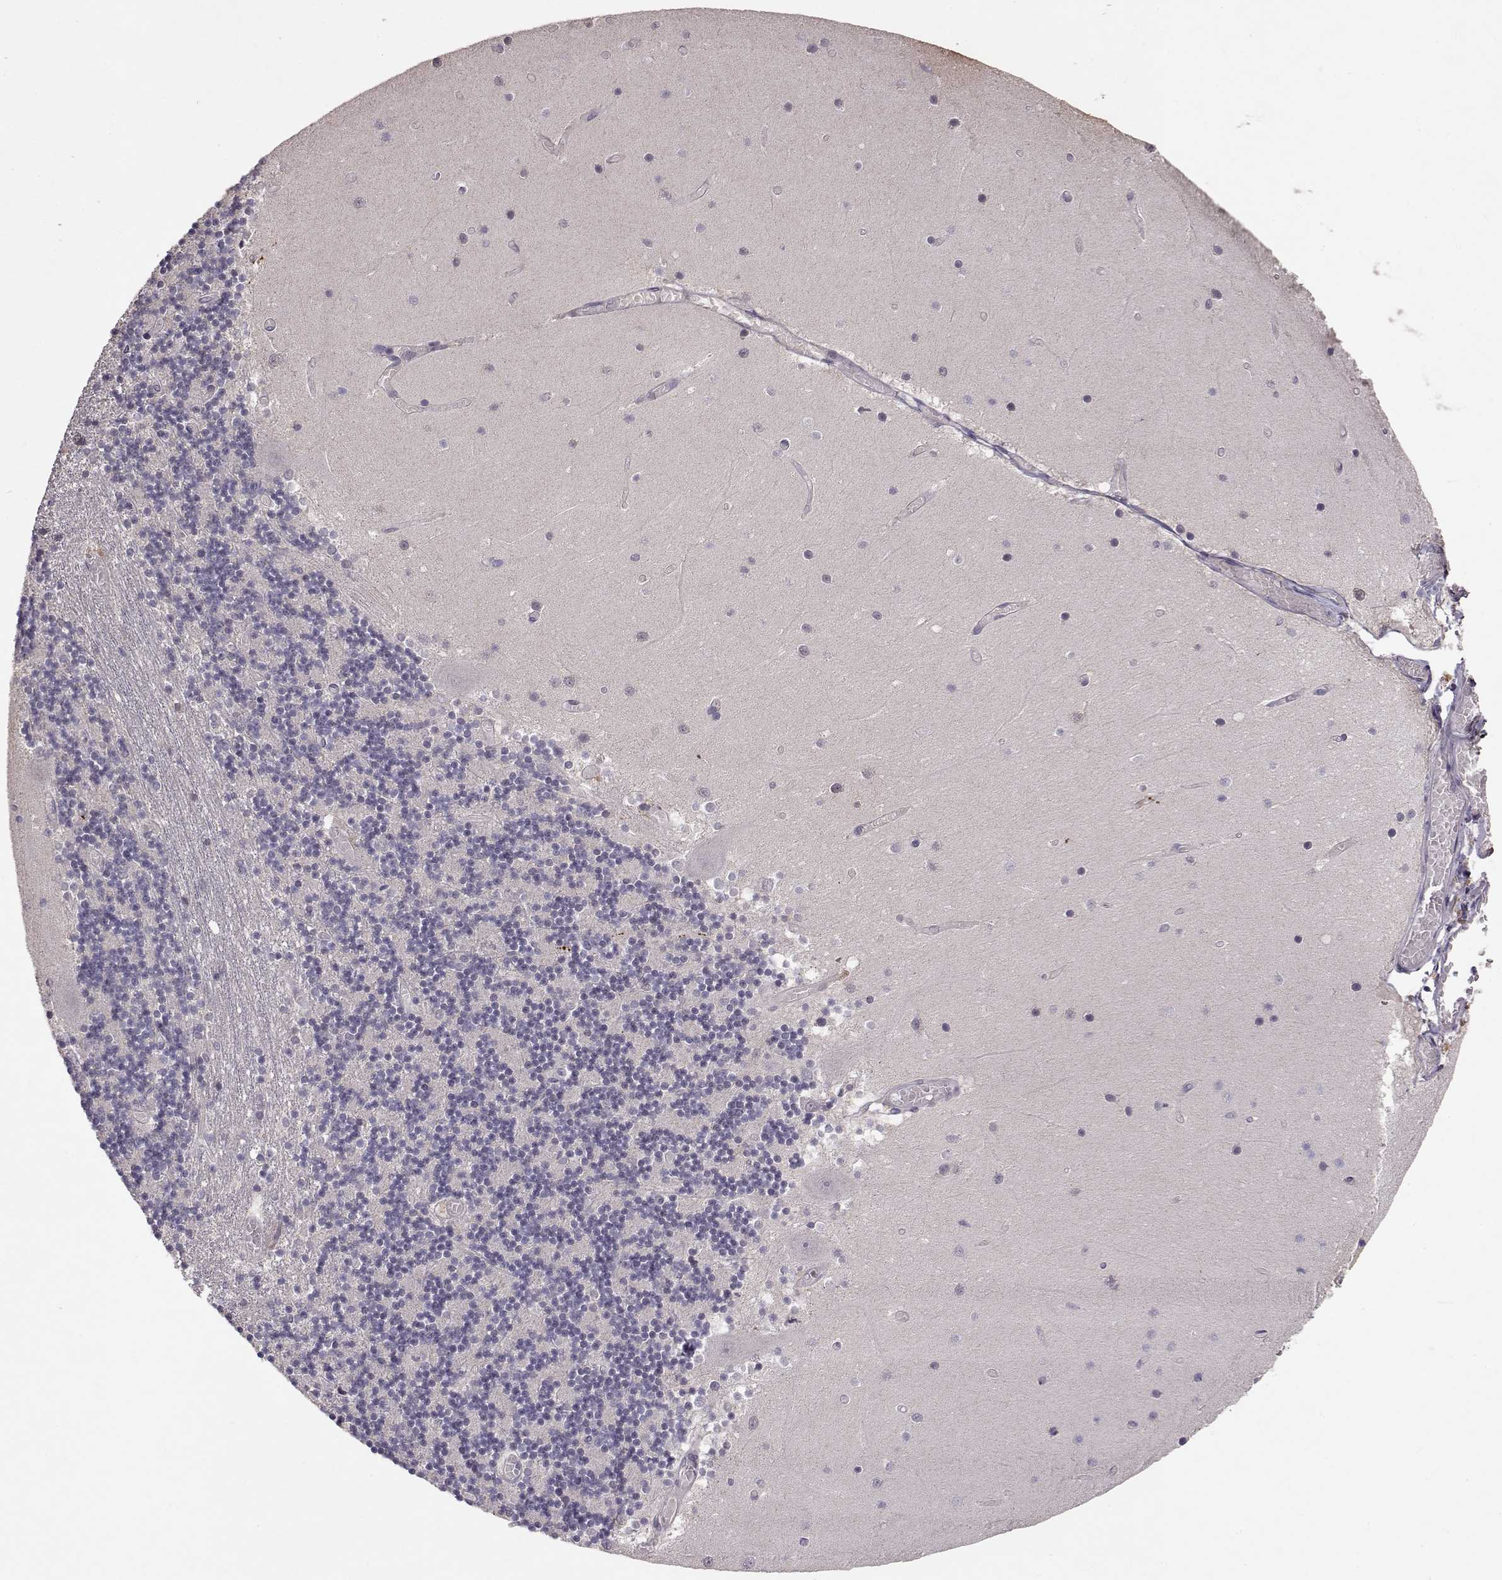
{"staining": {"intensity": "negative", "quantity": "none", "location": "none"}, "tissue": "cerebellum", "cell_type": "Cells in granular layer", "image_type": "normal", "snomed": [{"axis": "morphology", "description": "Normal tissue, NOS"}, {"axis": "topography", "description": "Cerebellum"}], "caption": "Immunohistochemistry (IHC) image of benign cerebellum: human cerebellum stained with DAB displays no significant protein staining in cells in granular layer. (DAB IHC with hematoxylin counter stain).", "gene": "PMCH", "patient": {"sex": "female", "age": 28}}